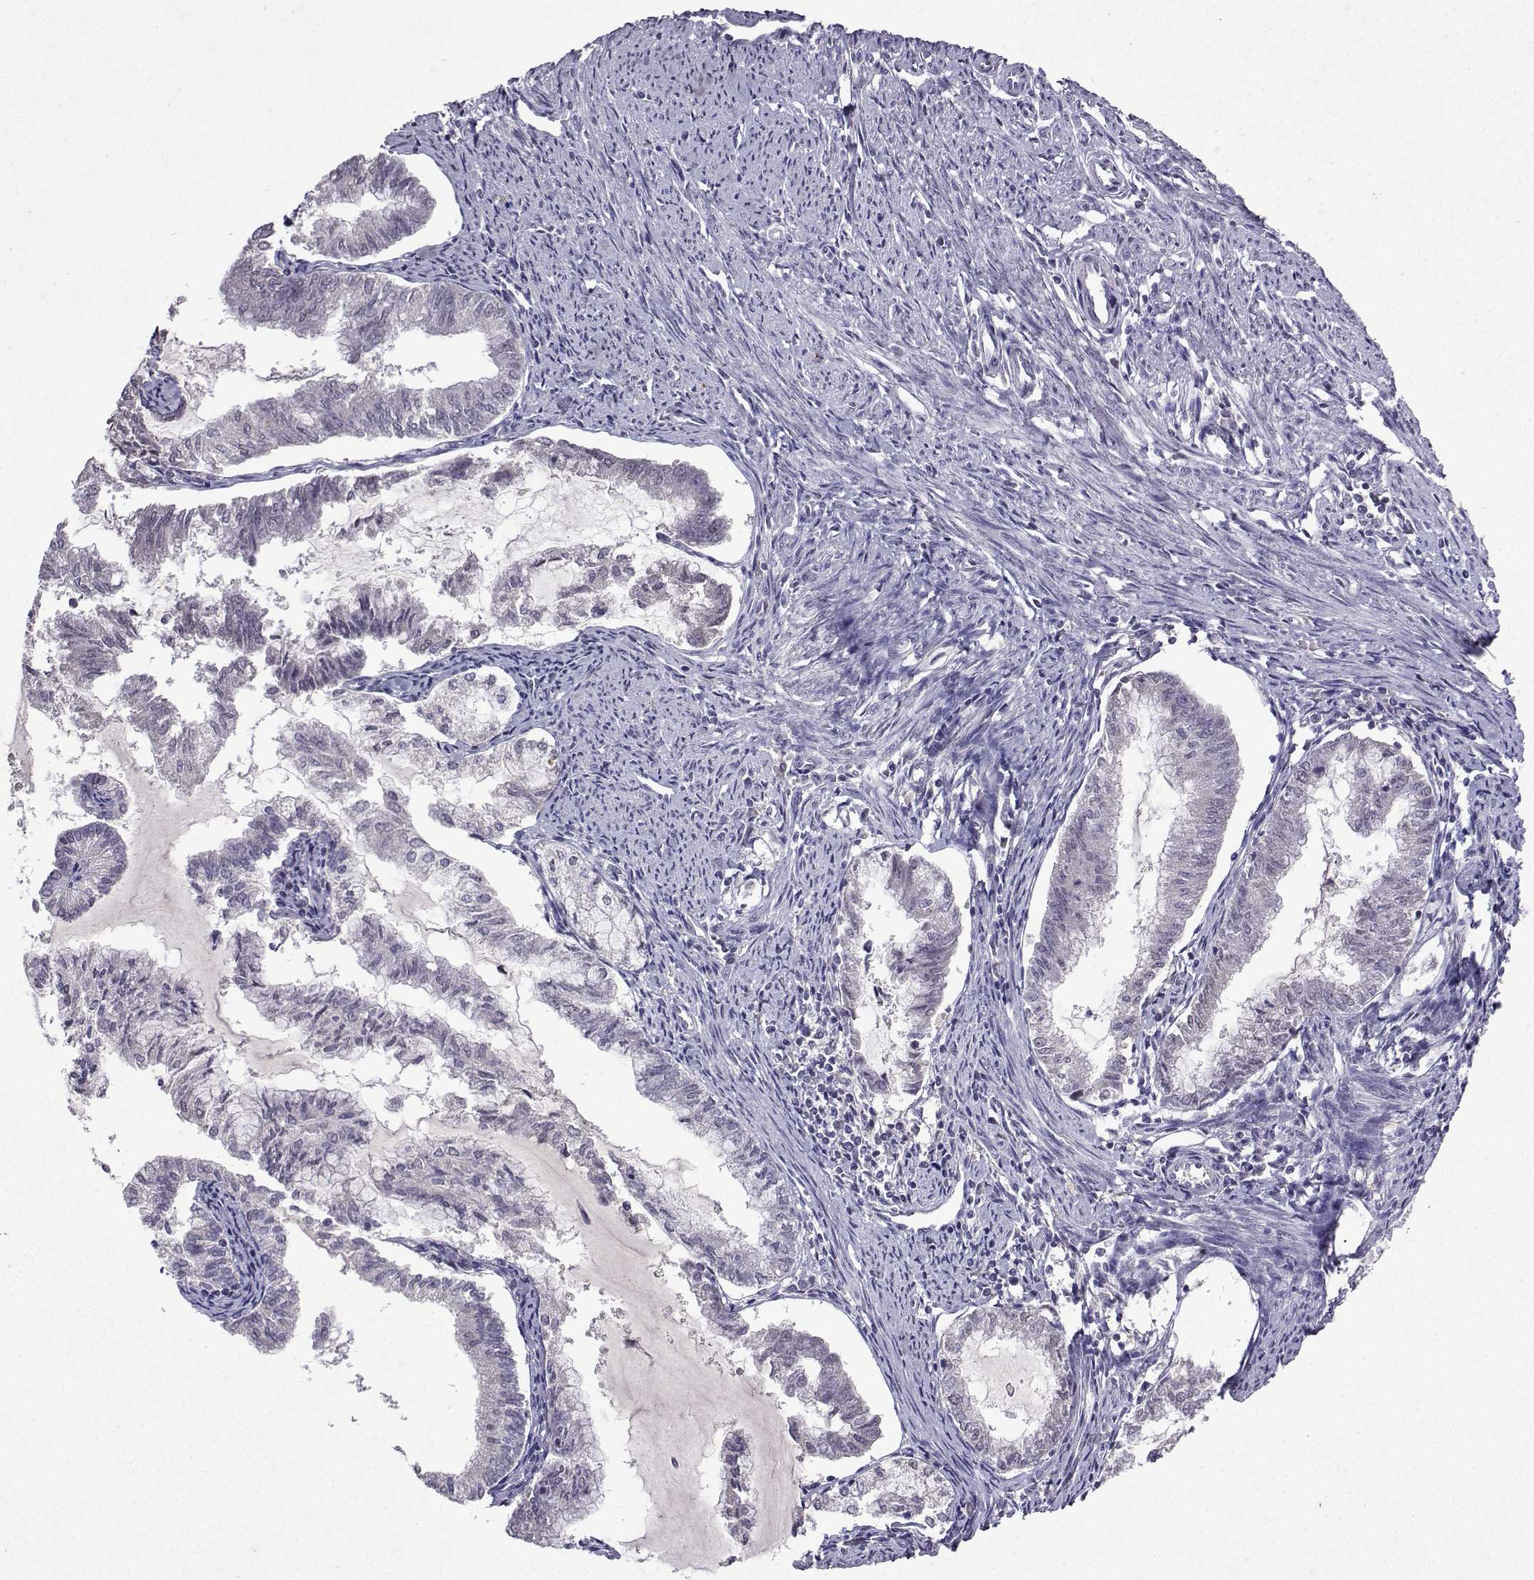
{"staining": {"intensity": "negative", "quantity": "none", "location": "none"}, "tissue": "endometrial cancer", "cell_type": "Tumor cells", "image_type": "cancer", "snomed": [{"axis": "morphology", "description": "Adenocarcinoma, NOS"}, {"axis": "topography", "description": "Endometrium"}], "caption": "Adenocarcinoma (endometrial) stained for a protein using immunohistochemistry exhibits no expression tumor cells.", "gene": "CCL28", "patient": {"sex": "female", "age": 79}}